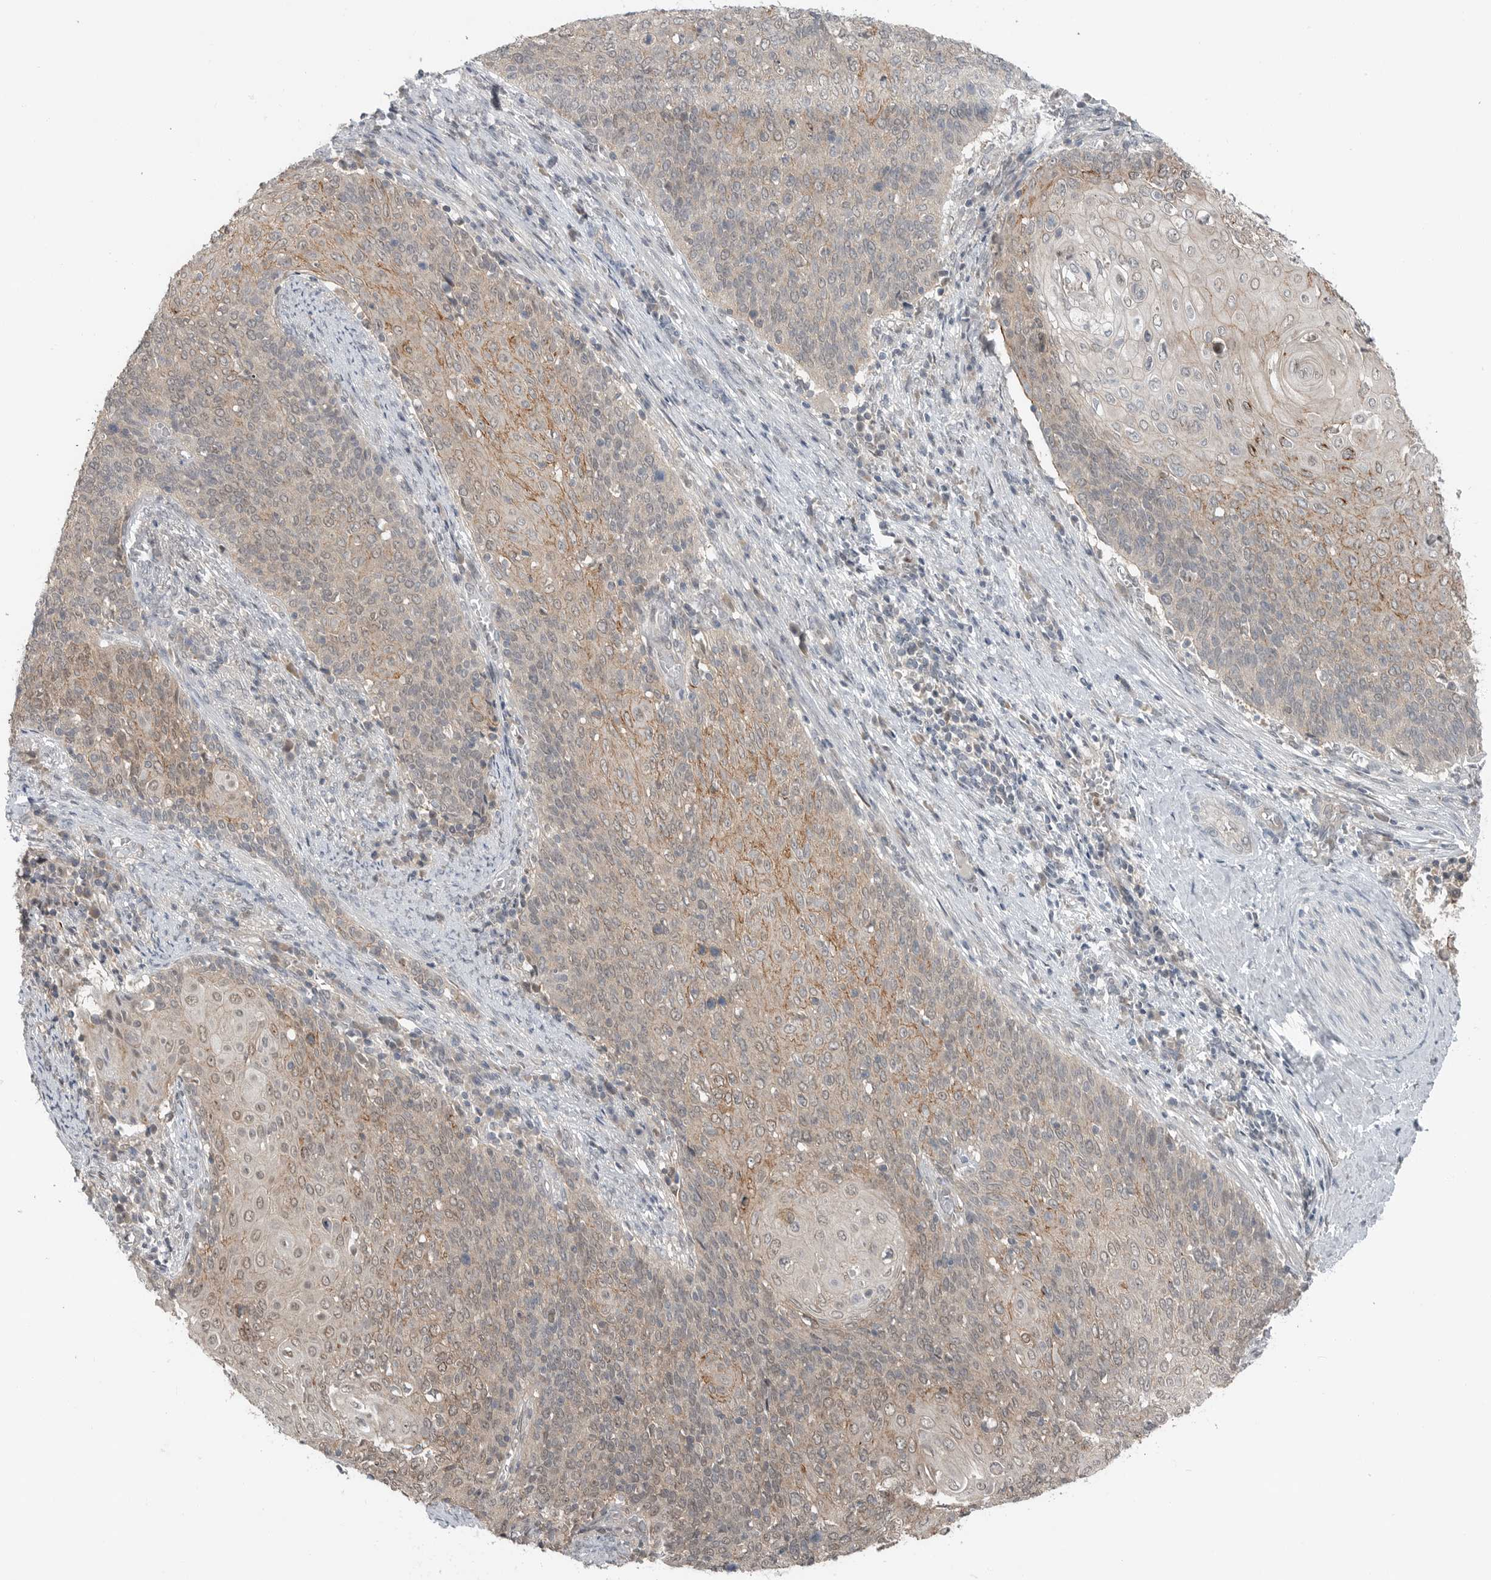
{"staining": {"intensity": "weak", "quantity": "<25%", "location": "cytoplasmic/membranous"}, "tissue": "cervical cancer", "cell_type": "Tumor cells", "image_type": "cancer", "snomed": [{"axis": "morphology", "description": "Squamous cell carcinoma, NOS"}, {"axis": "topography", "description": "Cervix"}], "caption": "Tumor cells are negative for protein expression in human cervical cancer.", "gene": "MFAP3L", "patient": {"sex": "female", "age": 39}}